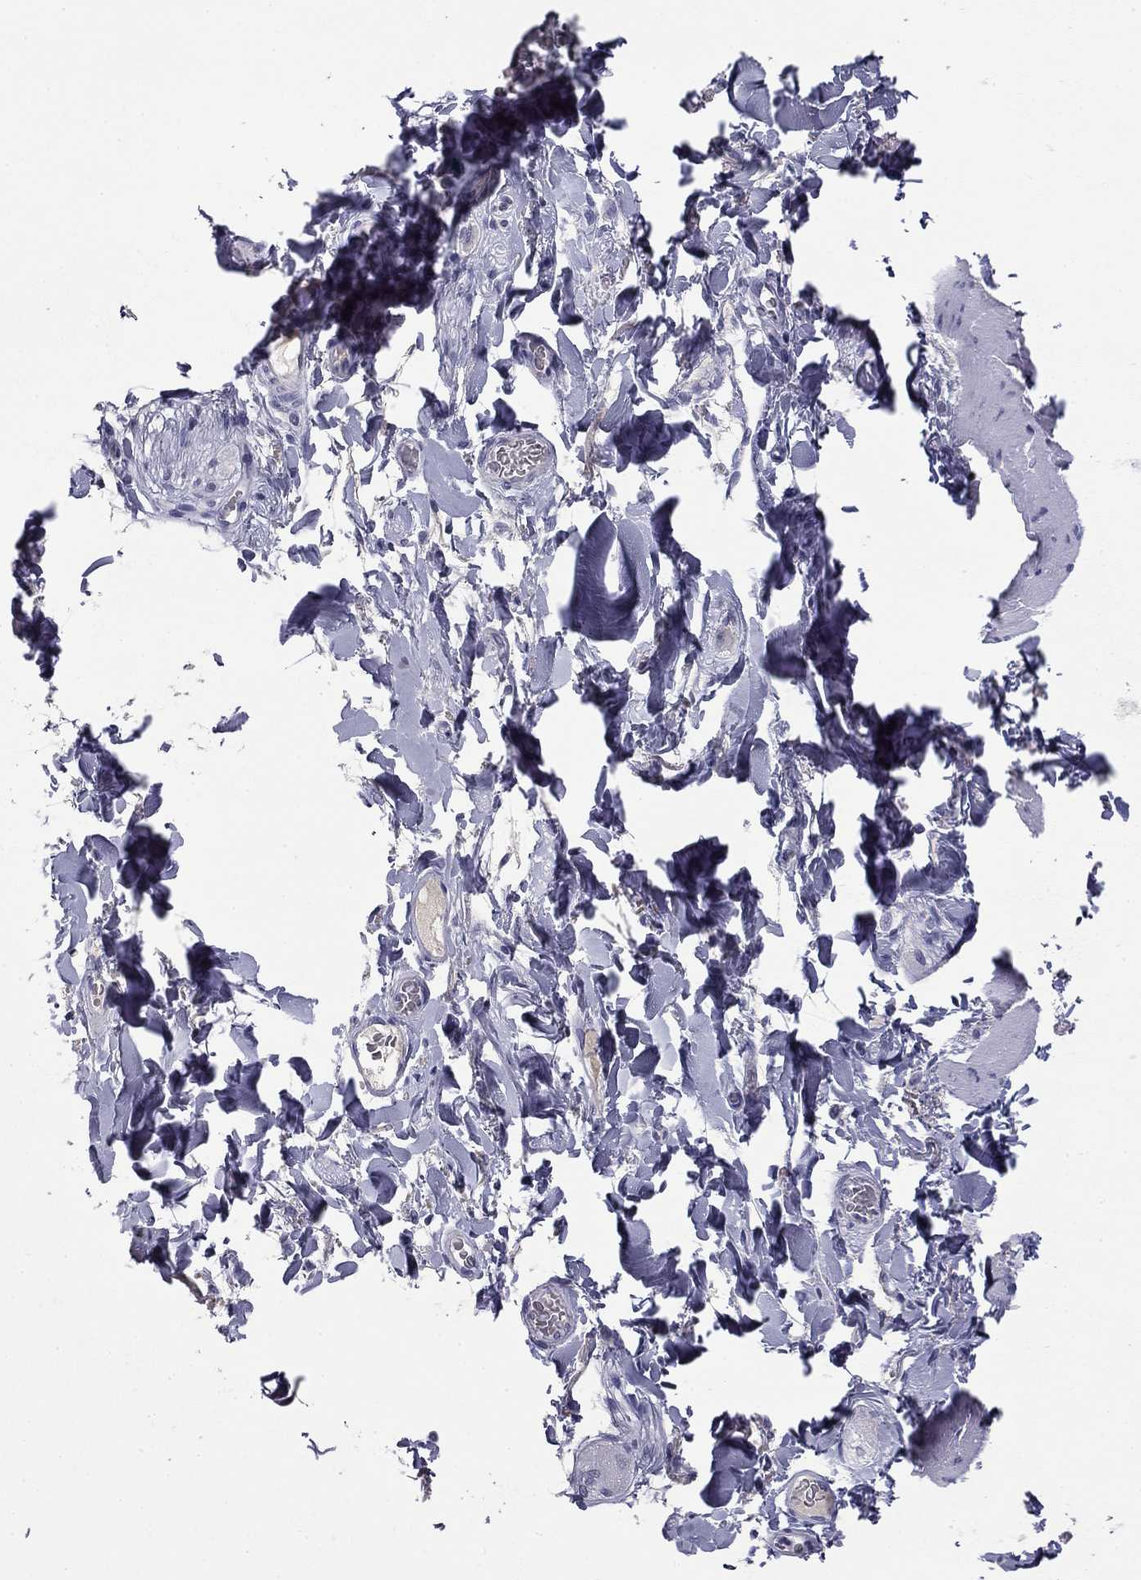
{"staining": {"intensity": "negative", "quantity": "none", "location": "none"}, "tissue": "adipose tissue", "cell_type": "Adipocytes", "image_type": "normal", "snomed": [{"axis": "morphology", "description": "Normal tissue, NOS"}, {"axis": "topography", "description": "Smooth muscle"}, {"axis": "topography", "description": "Duodenum"}, {"axis": "topography", "description": "Peripheral nerve tissue"}], "caption": "This is an immunohistochemistry (IHC) photomicrograph of normal human adipose tissue. There is no expression in adipocytes.", "gene": "TFAP2B", "patient": {"sex": "female", "age": 61}}